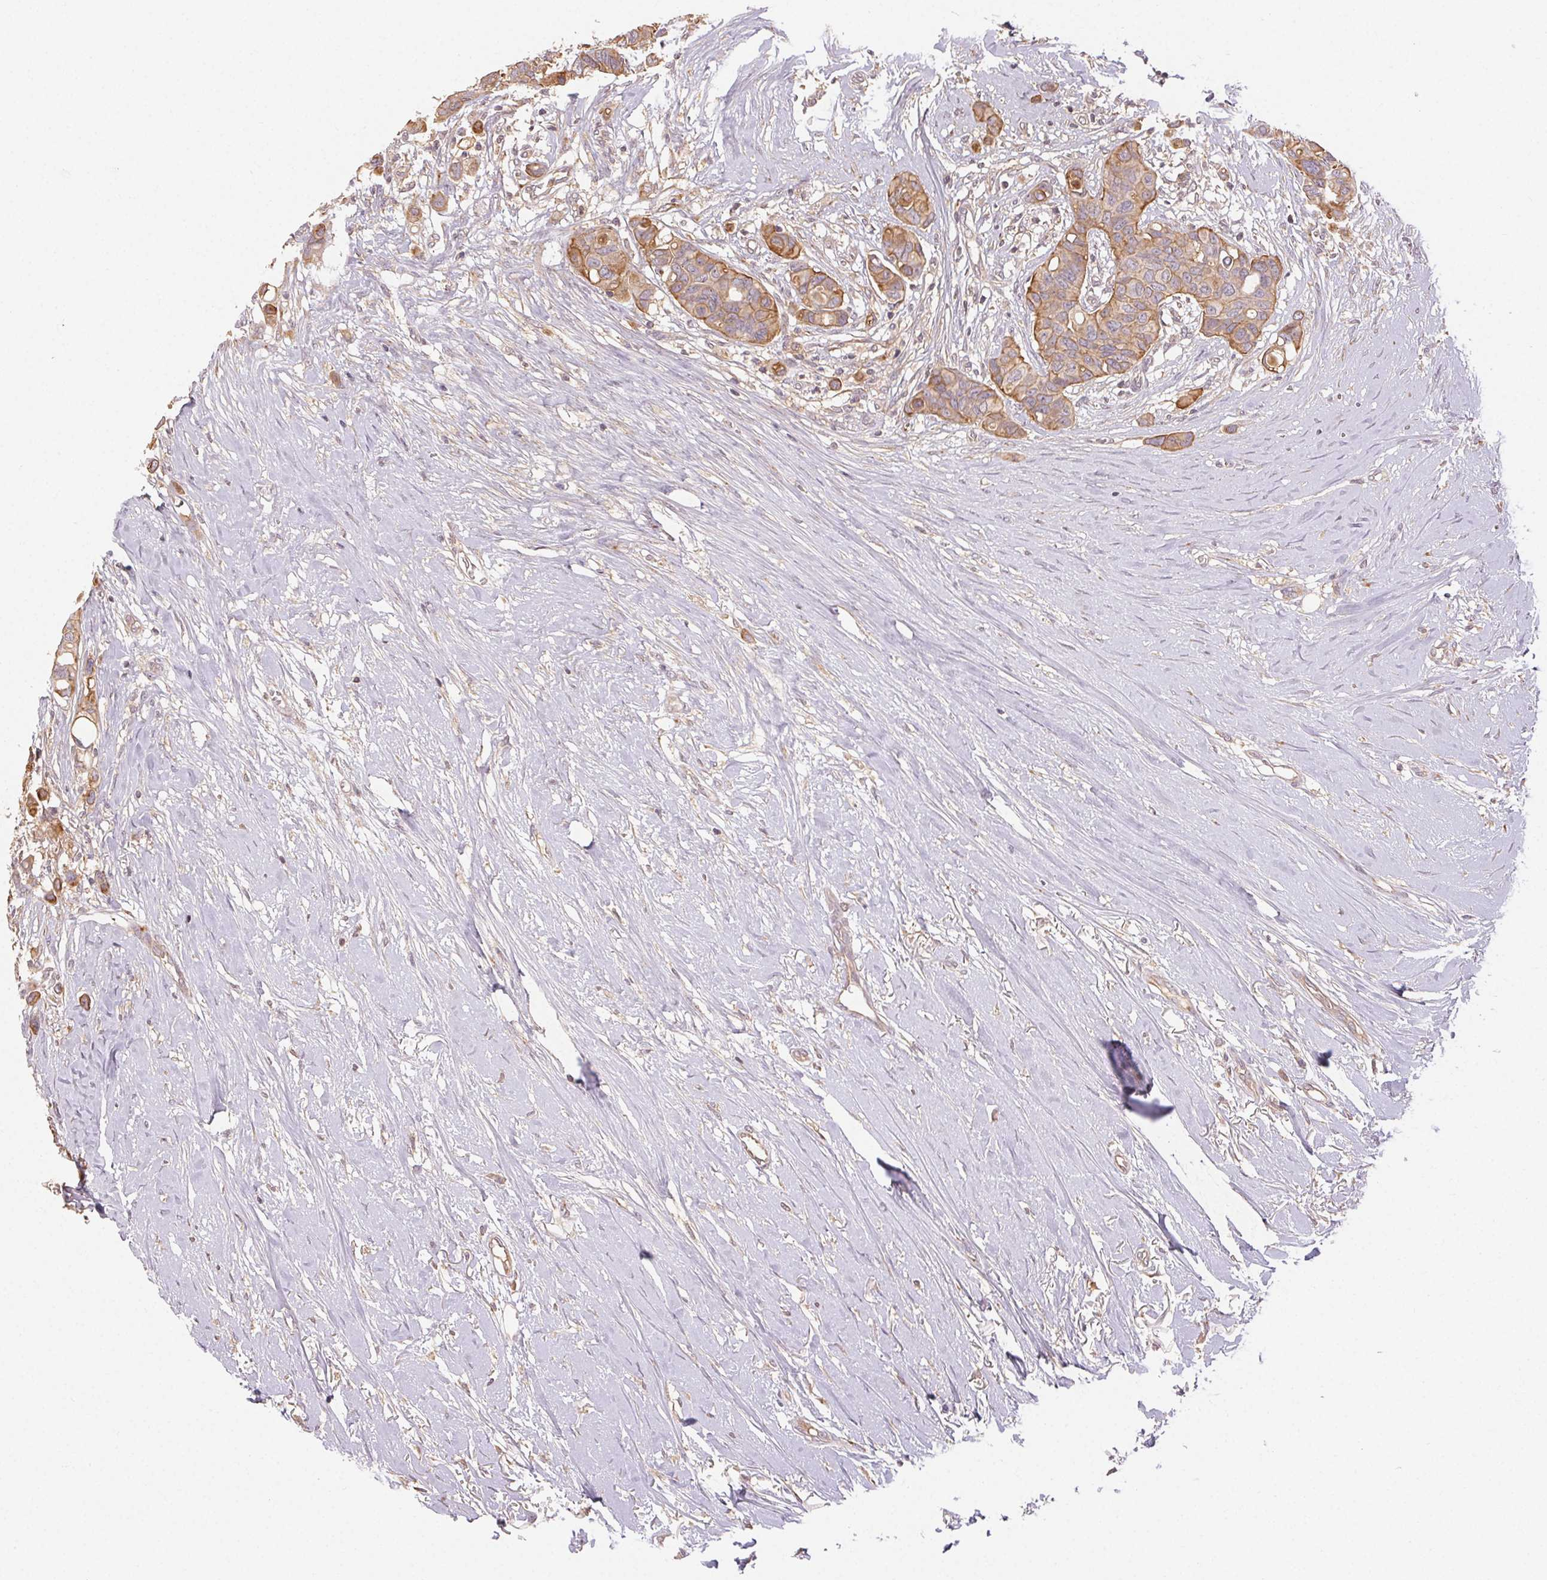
{"staining": {"intensity": "moderate", "quantity": "25%-75%", "location": "cytoplasmic/membranous"}, "tissue": "breast cancer", "cell_type": "Tumor cells", "image_type": "cancer", "snomed": [{"axis": "morphology", "description": "Duct carcinoma"}, {"axis": "topography", "description": "Breast"}], "caption": "High-power microscopy captured an immunohistochemistry (IHC) image of breast cancer, revealing moderate cytoplasmic/membranous staining in about 25%-75% of tumor cells. Immunohistochemistry stains the protein of interest in brown and the nuclei are stained blue.", "gene": "MAPKAPK2", "patient": {"sex": "female", "age": 54}}